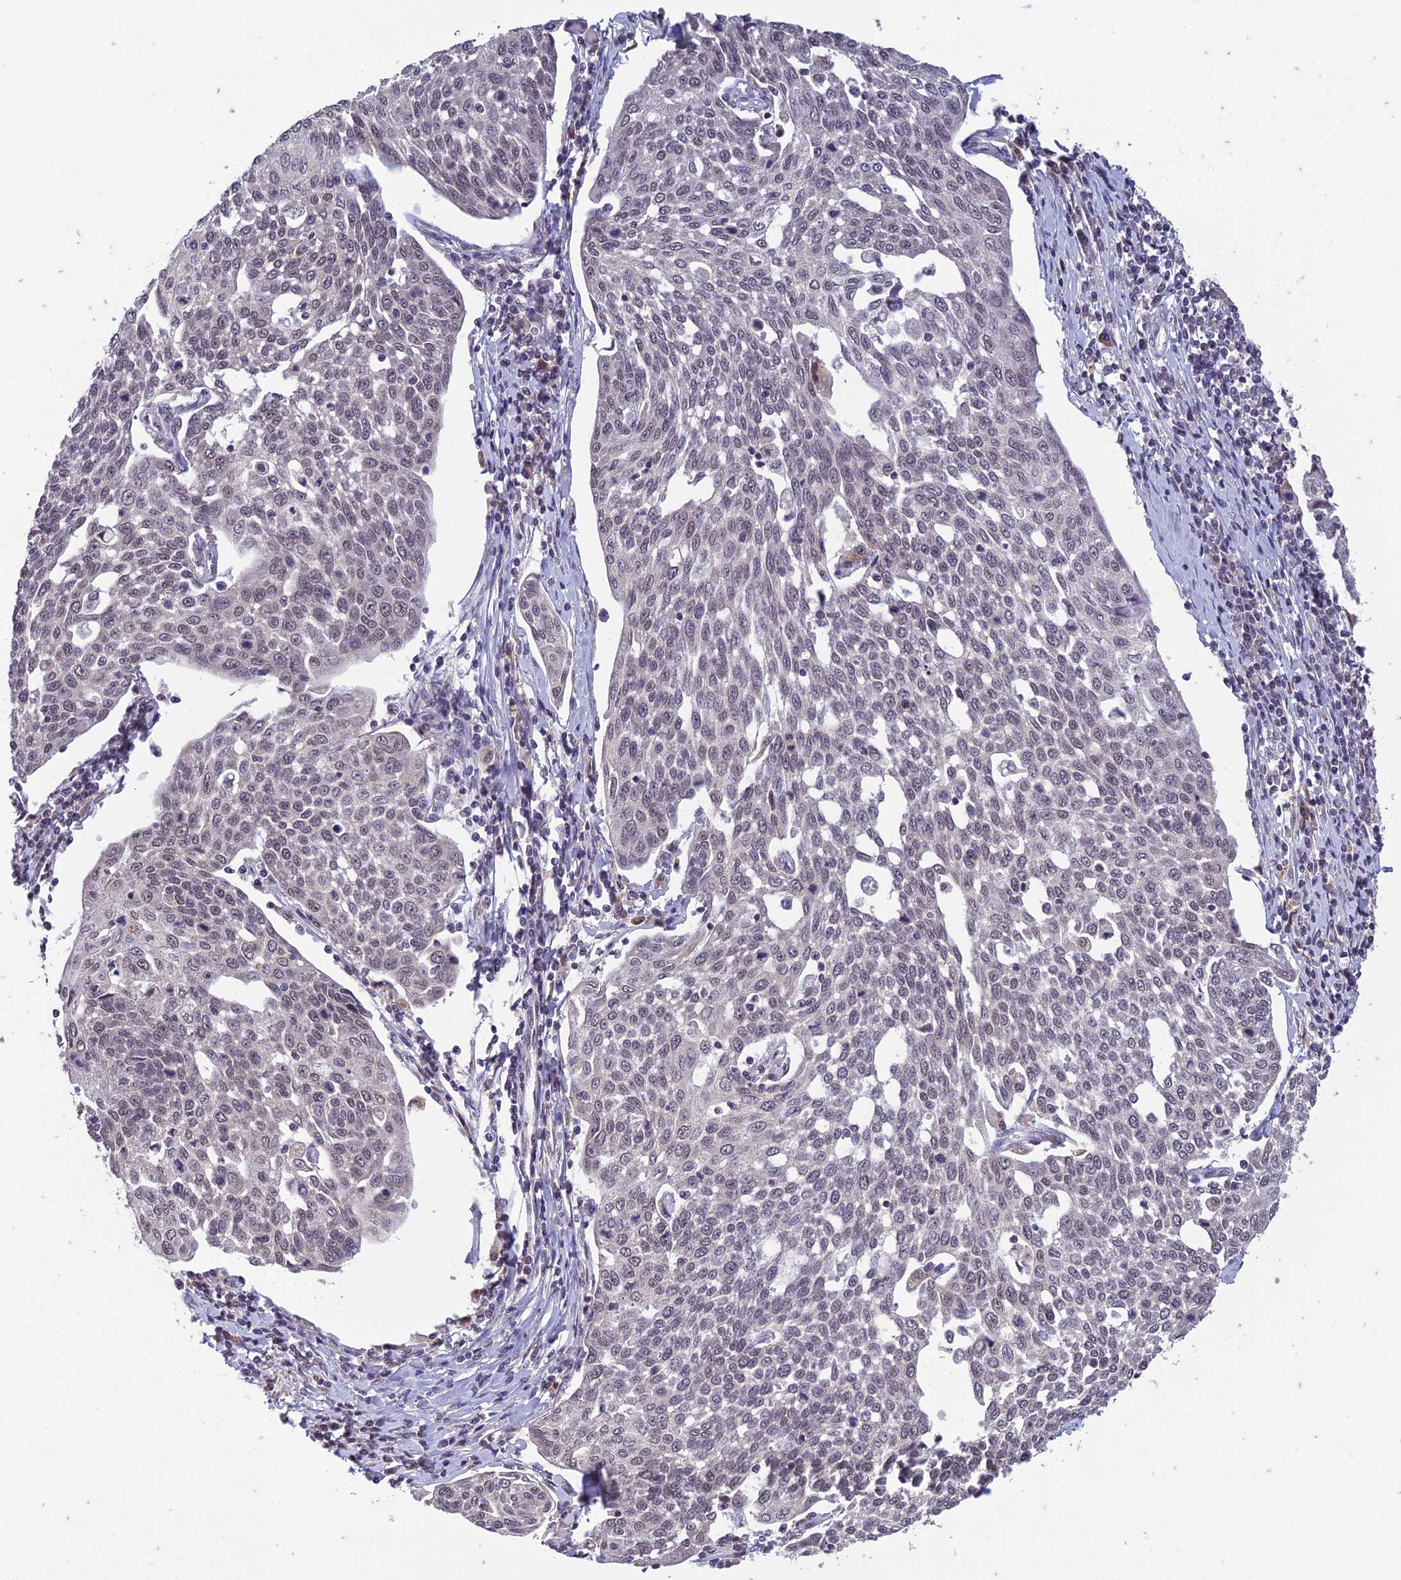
{"staining": {"intensity": "negative", "quantity": "none", "location": "none"}, "tissue": "cervical cancer", "cell_type": "Tumor cells", "image_type": "cancer", "snomed": [{"axis": "morphology", "description": "Squamous cell carcinoma, NOS"}, {"axis": "topography", "description": "Cervix"}], "caption": "A high-resolution histopathology image shows immunohistochemistry staining of cervical cancer (squamous cell carcinoma), which reveals no significant expression in tumor cells.", "gene": "POP4", "patient": {"sex": "female", "age": 34}}